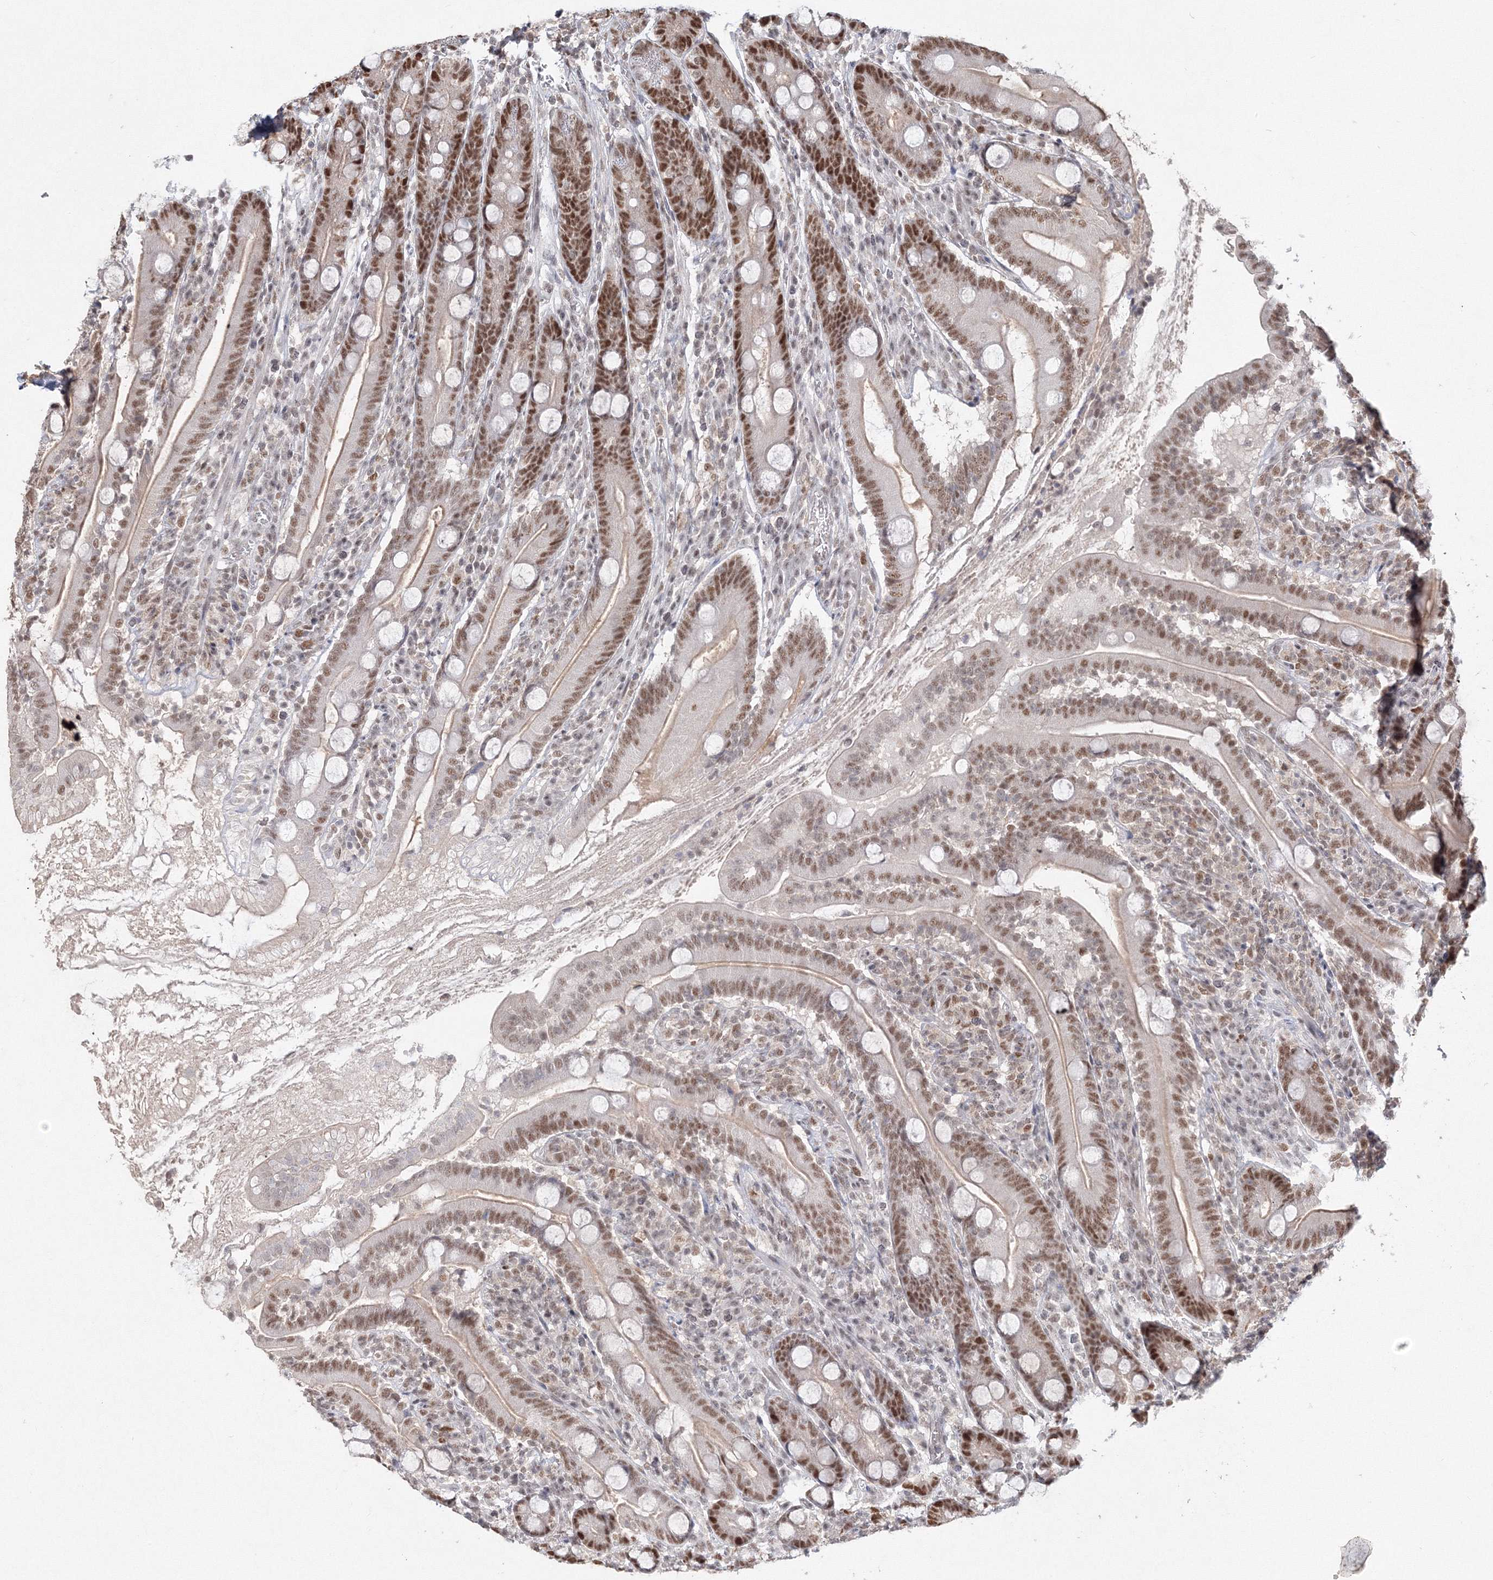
{"staining": {"intensity": "moderate", "quantity": ">75%", "location": "nuclear"}, "tissue": "duodenum", "cell_type": "Glandular cells", "image_type": "normal", "snomed": [{"axis": "morphology", "description": "Normal tissue, NOS"}, {"axis": "topography", "description": "Duodenum"}], "caption": "This micrograph shows immunohistochemistry (IHC) staining of unremarkable human duodenum, with medium moderate nuclear expression in about >75% of glandular cells.", "gene": "IWS1", "patient": {"sex": "male", "age": 35}}